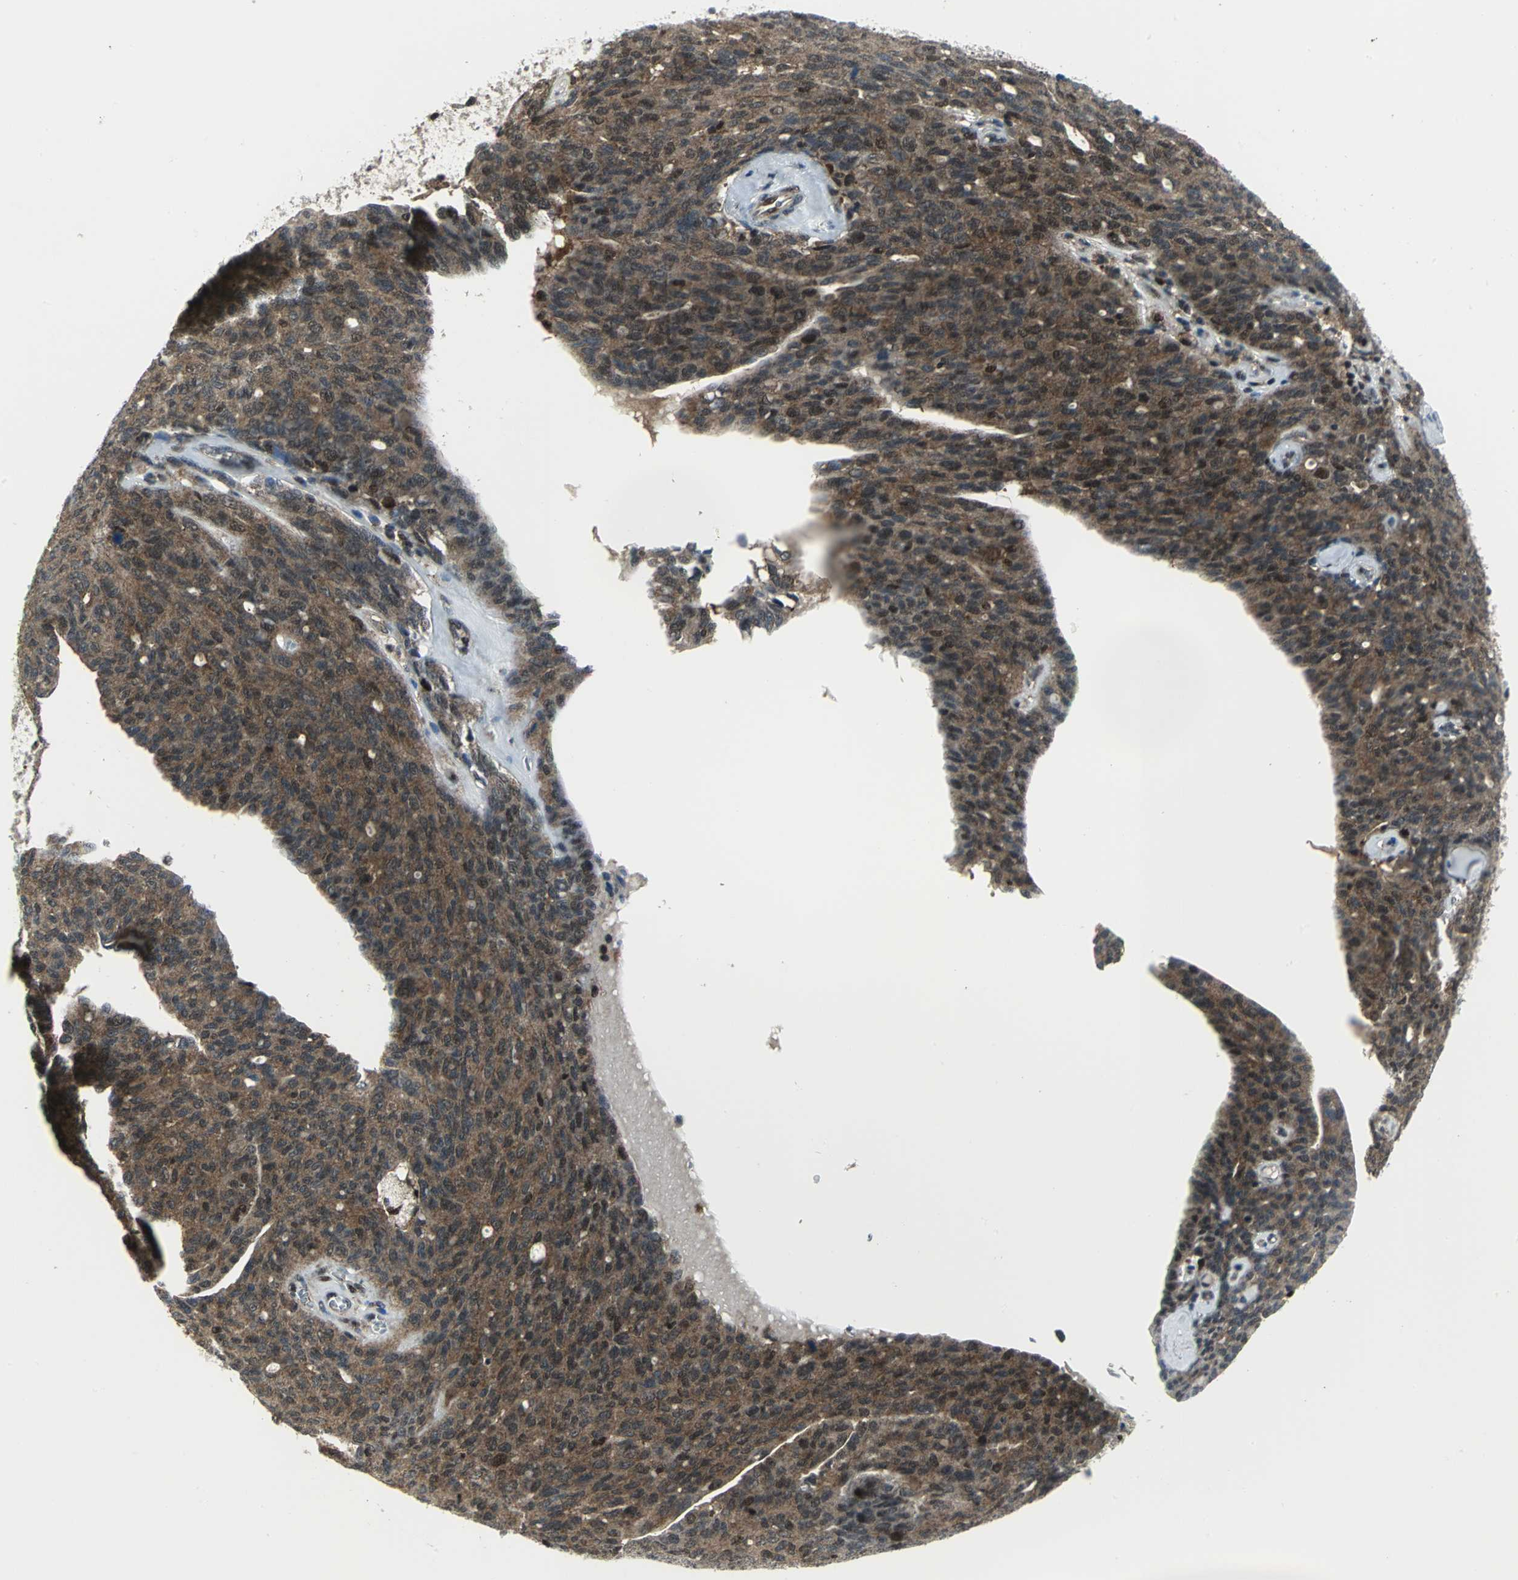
{"staining": {"intensity": "moderate", "quantity": ">75%", "location": "cytoplasmic/membranous"}, "tissue": "ovarian cancer", "cell_type": "Tumor cells", "image_type": "cancer", "snomed": [{"axis": "morphology", "description": "Carcinoma, endometroid"}, {"axis": "topography", "description": "Ovary"}], "caption": "This micrograph reveals endometroid carcinoma (ovarian) stained with immunohistochemistry (IHC) to label a protein in brown. The cytoplasmic/membranous of tumor cells show moderate positivity for the protein. Nuclei are counter-stained blue.", "gene": "PSMA4", "patient": {"sex": "female", "age": 60}}